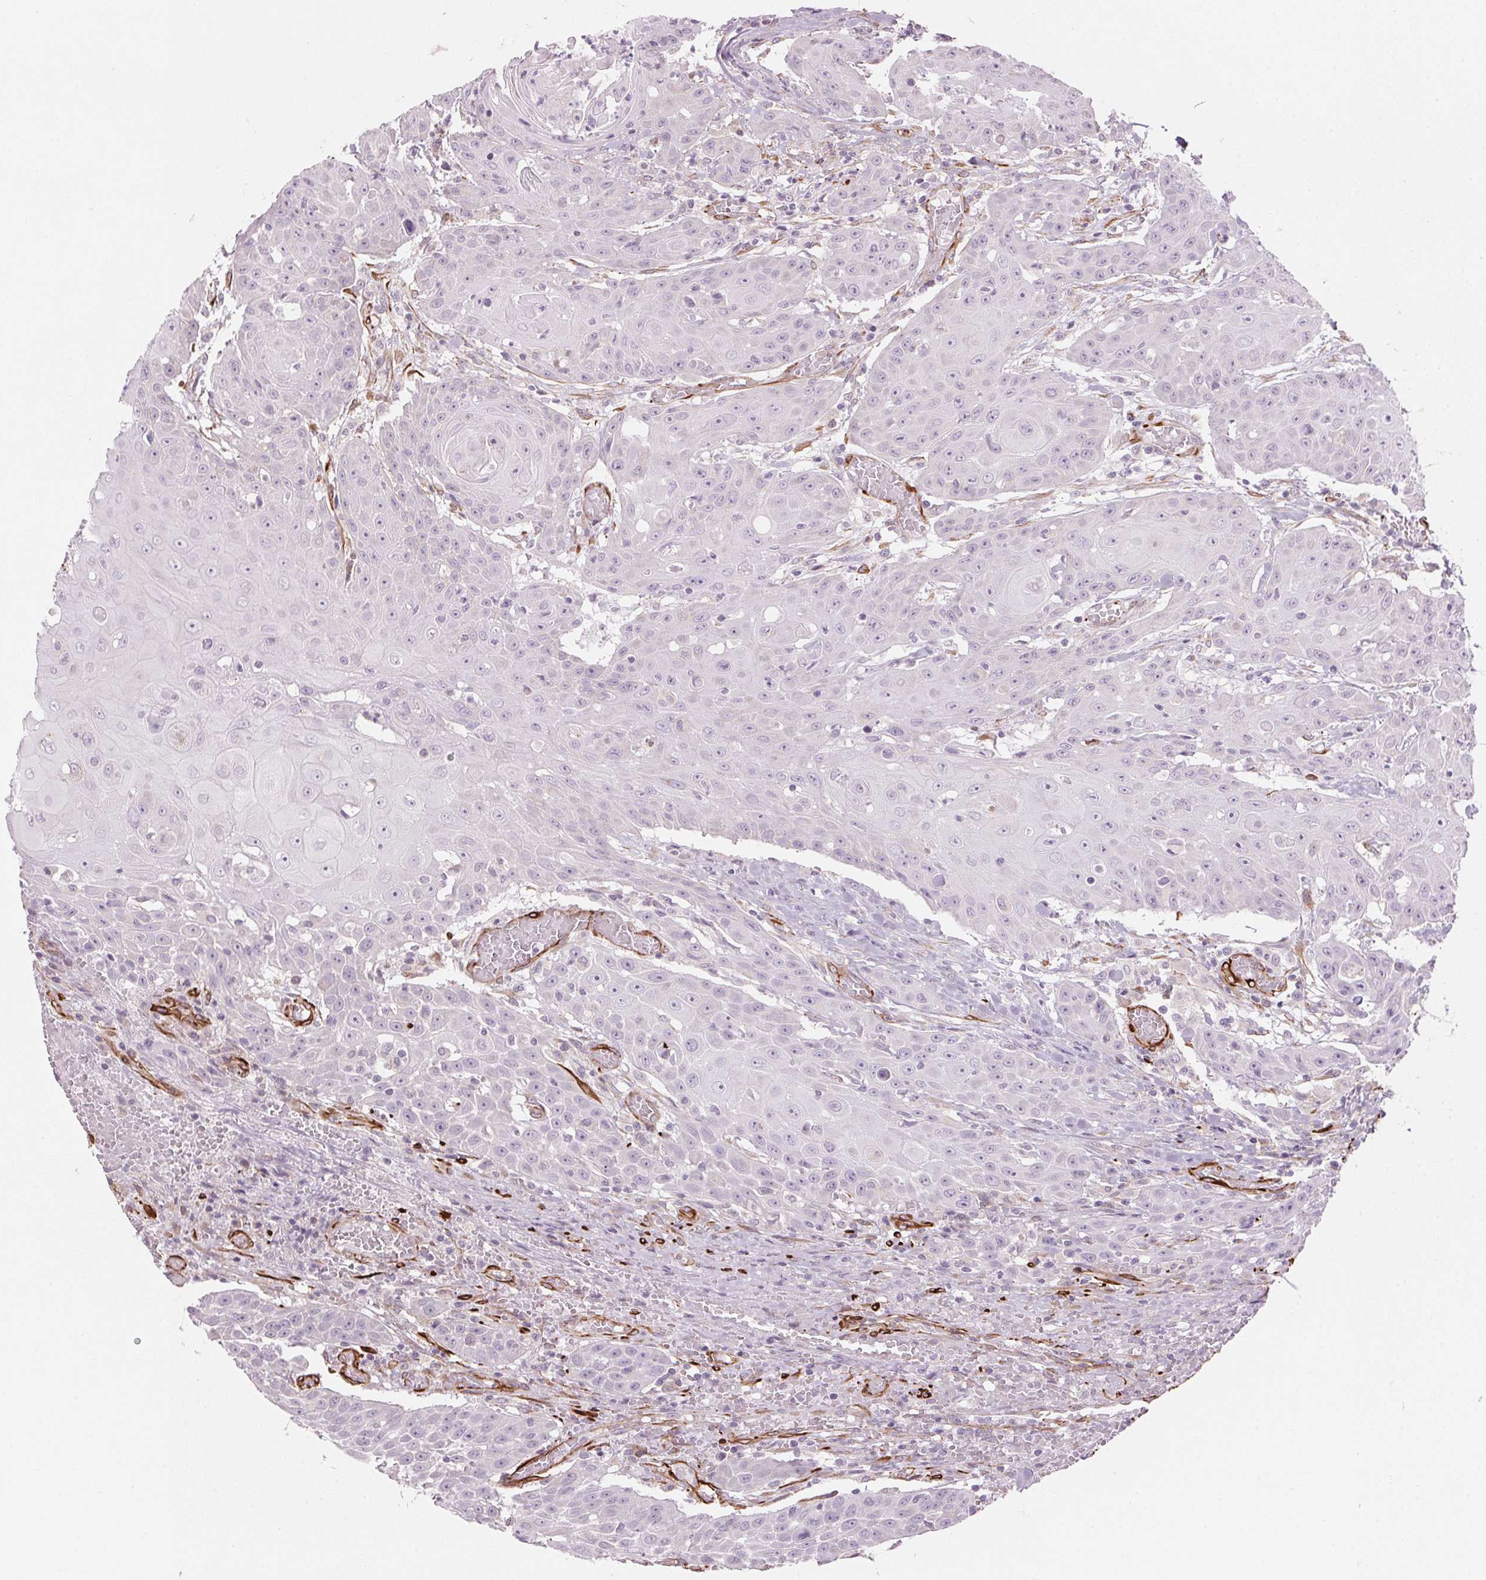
{"staining": {"intensity": "negative", "quantity": "none", "location": "none"}, "tissue": "head and neck cancer", "cell_type": "Tumor cells", "image_type": "cancer", "snomed": [{"axis": "morphology", "description": "Normal tissue, NOS"}, {"axis": "morphology", "description": "Squamous cell carcinoma, NOS"}, {"axis": "topography", "description": "Oral tissue"}, {"axis": "topography", "description": "Head-Neck"}], "caption": "Tumor cells show no significant protein staining in head and neck cancer.", "gene": "CLPS", "patient": {"sex": "female", "age": 55}}